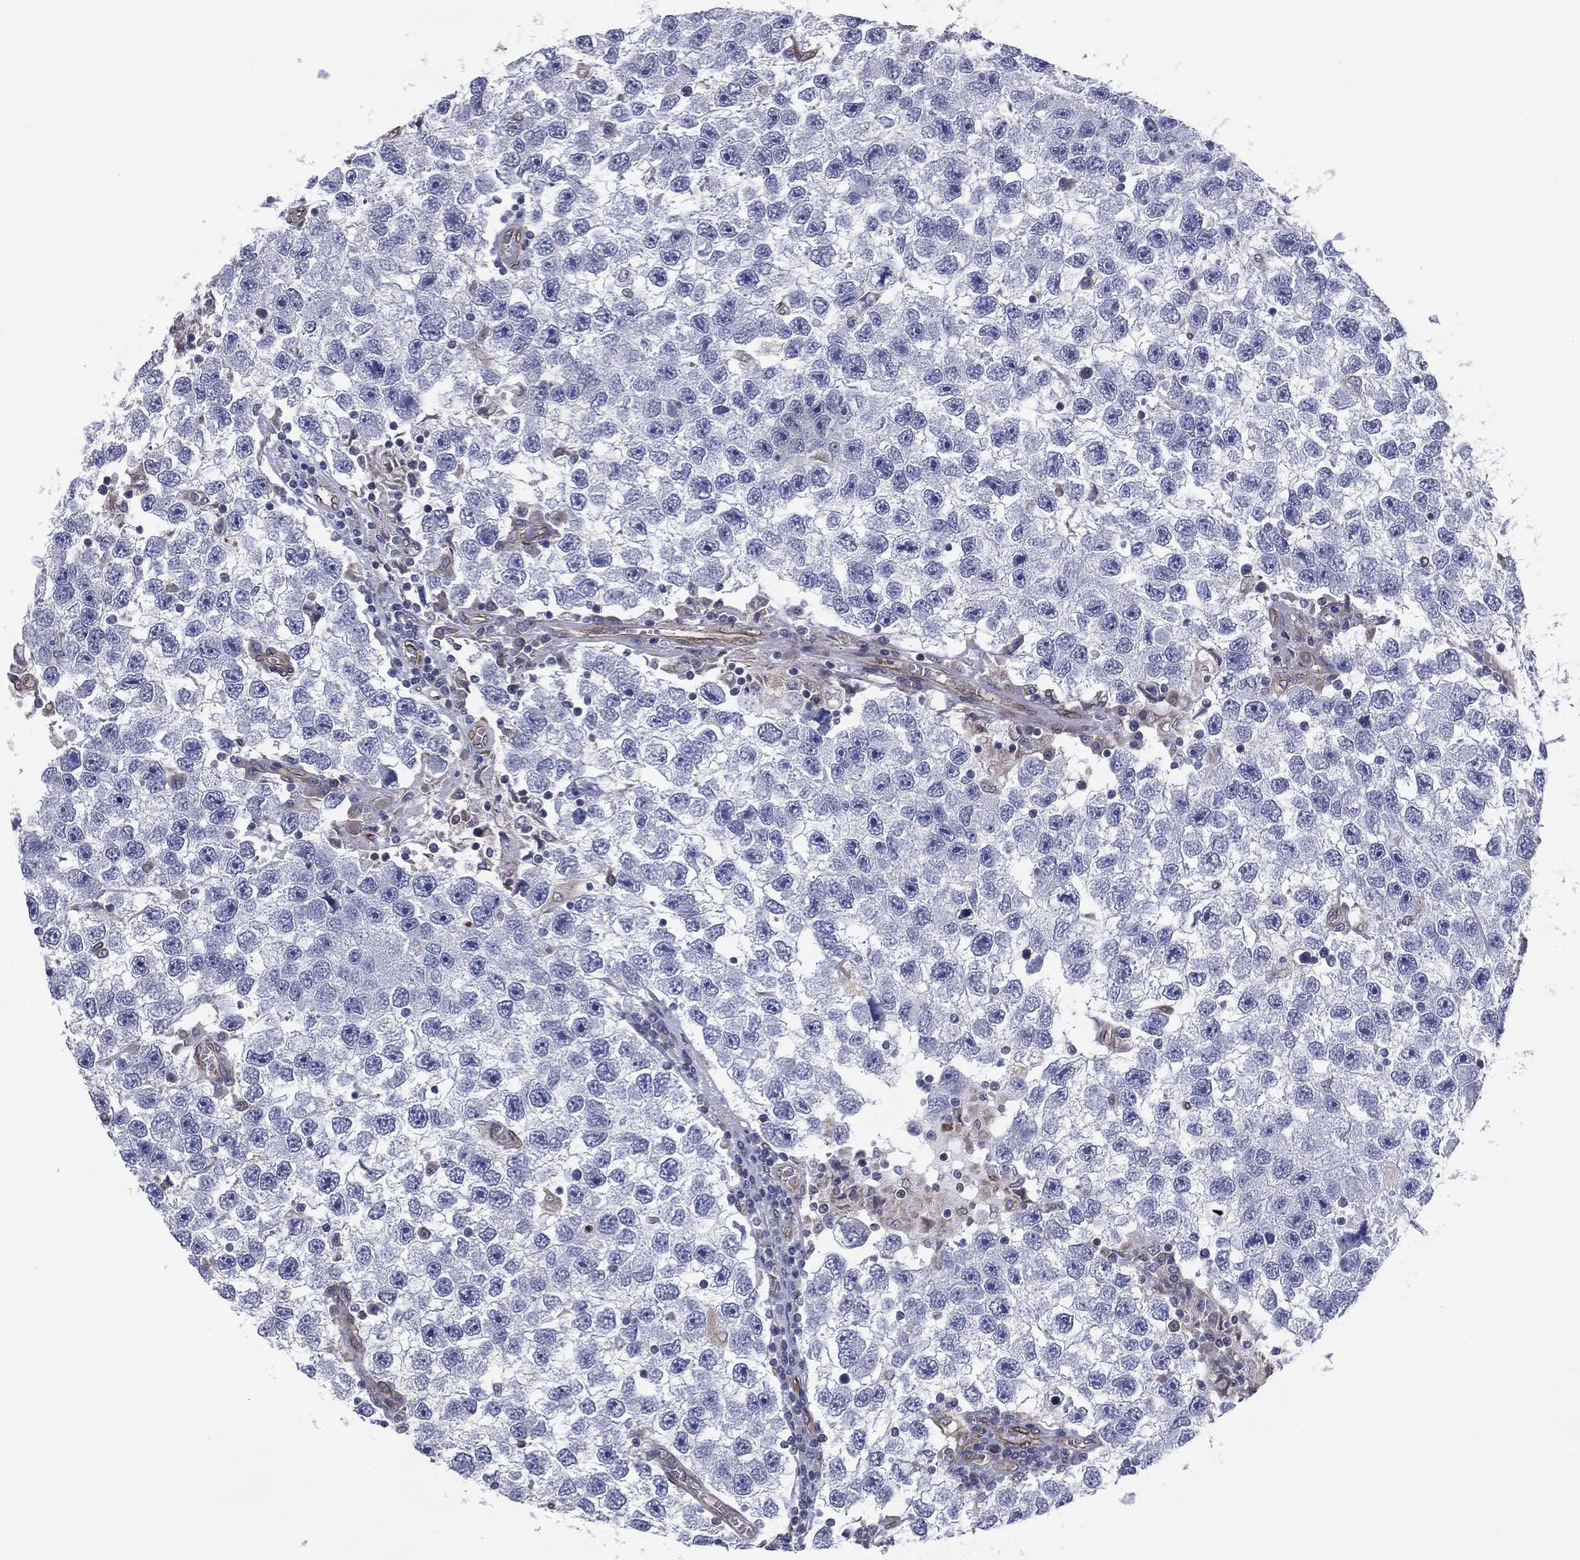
{"staining": {"intensity": "negative", "quantity": "none", "location": "none"}, "tissue": "testis cancer", "cell_type": "Tumor cells", "image_type": "cancer", "snomed": [{"axis": "morphology", "description": "Seminoma, NOS"}, {"axis": "topography", "description": "Testis"}], "caption": "Tumor cells are negative for protein expression in human testis cancer.", "gene": "PGRMC1", "patient": {"sex": "male", "age": 26}}